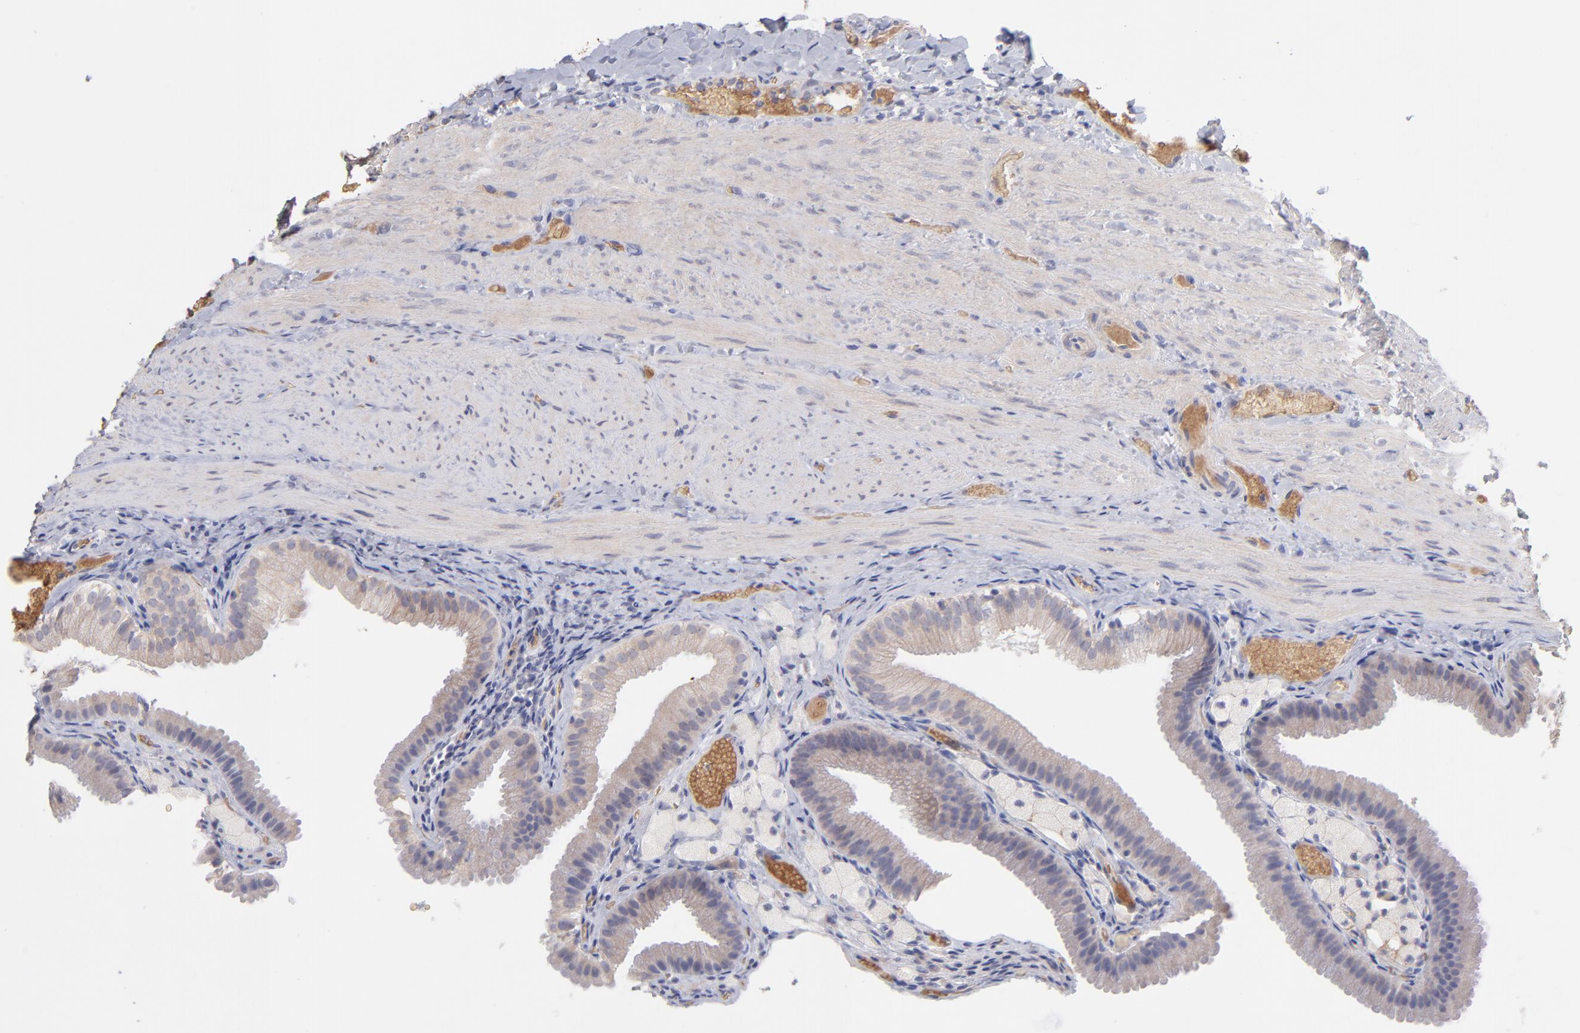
{"staining": {"intensity": "weak", "quantity": ">75%", "location": "cytoplasmic/membranous"}, "tissue": "gallbladder", "cell_type": "Glandular cells", "image_type": "normal", "snomed": [{"axis": "morphology", "description": "Normal tissue, NOS"}, {"axis": "topography", "description": "Gallbladder"}], "caption": "The micrograph reveals immunohistochemical staining of benign gallbladder. There is weak cytoplasmic/membranous expression is identified in about >75% of glandular cells. (brown staining indicates protein expression, while blue staining denotes nuclei).", "gene": "F13B", "patient": {"sex": "female", "age": 24}}